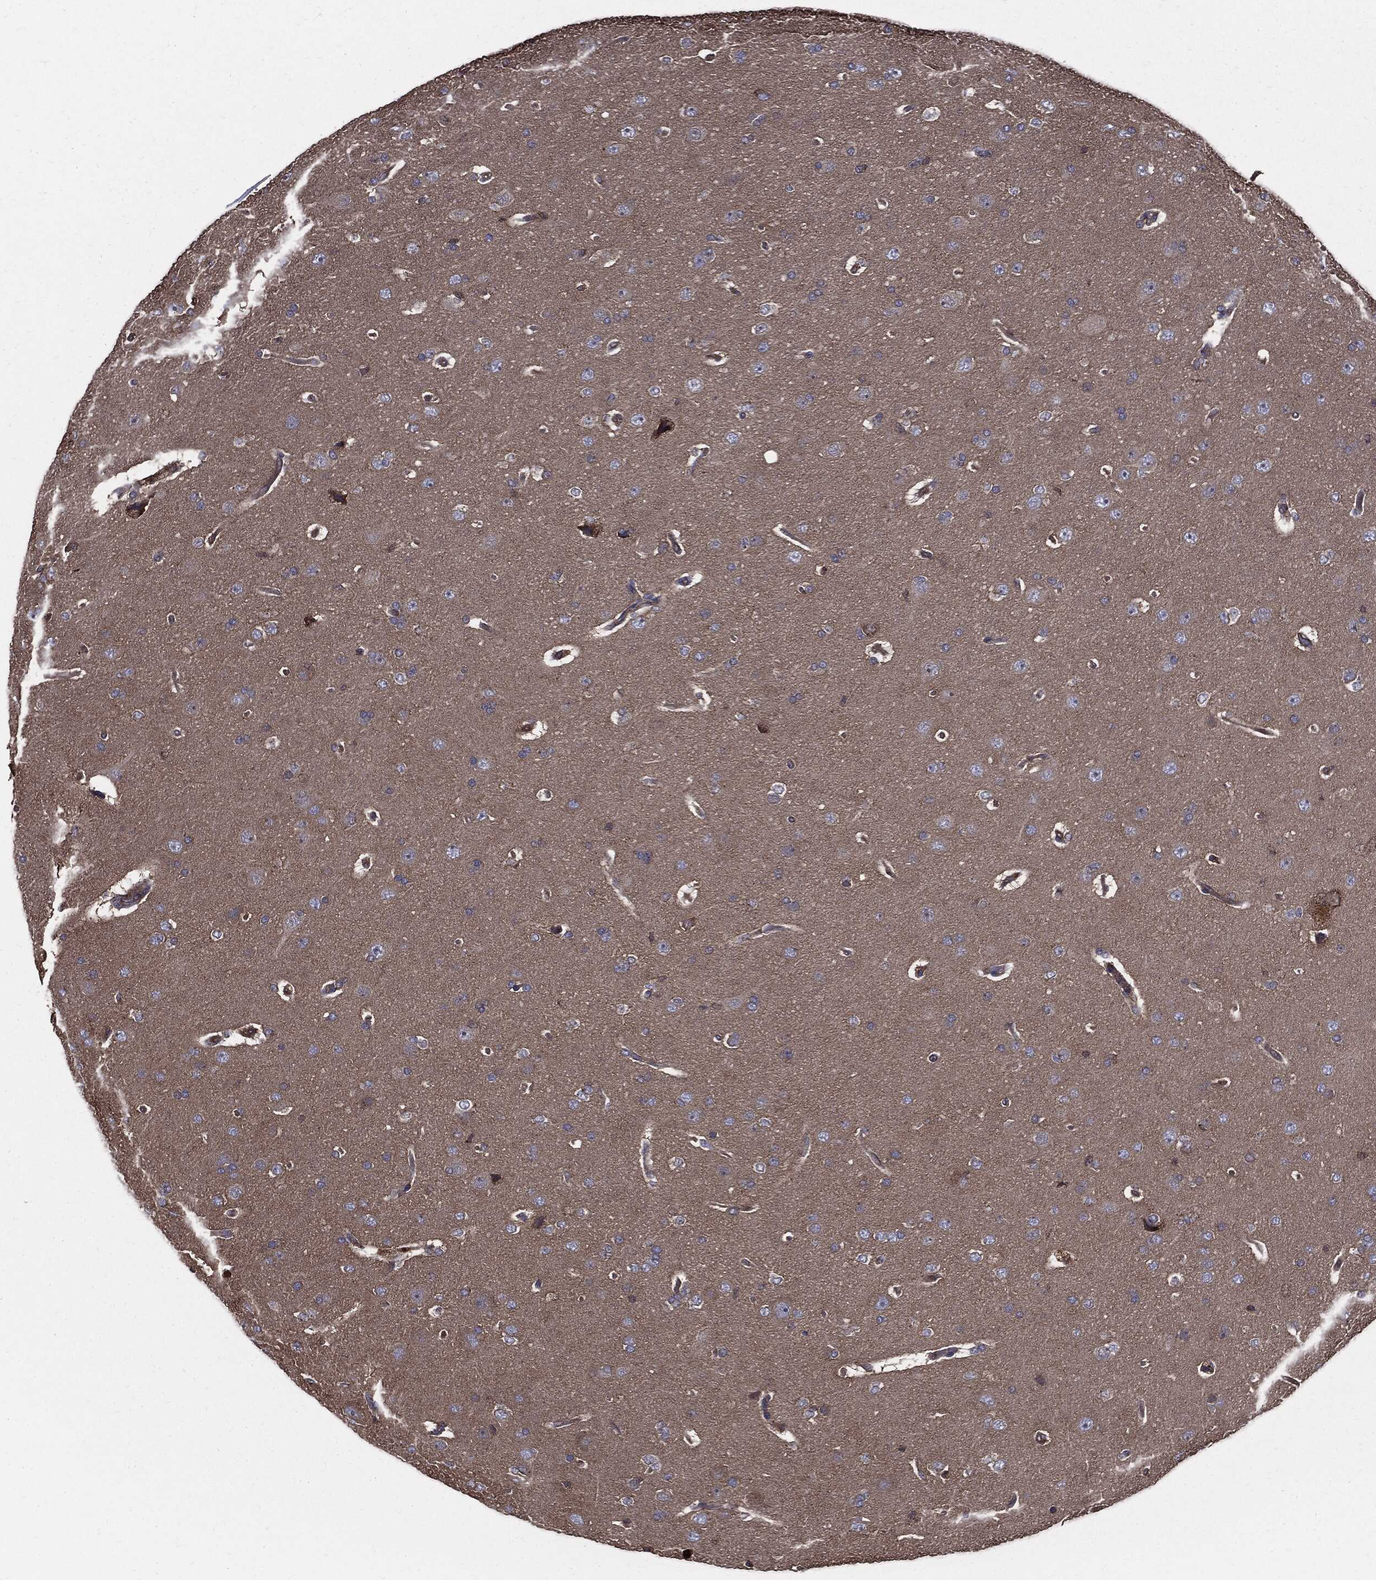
{"staining": {"intensity": "negative", "quantity": "none", "location": "none"}, "tissue": "glioma", "cell_type": "Tumor cells", "image_type": "cancer", "snomed": [{"axis": "morphology", "description": "Glioma, malignant, NOS"}, {"axis": "topography", "description": "Cerebral cortex"}], "caption": "Immunohistochemistry (IHC) histopathology image of human malignant glioma stained for a protein (brown), which displays no staining in tumor cells.", "gene": "PDCD6IP", "patient": {"sex": "male", "age": 58}}